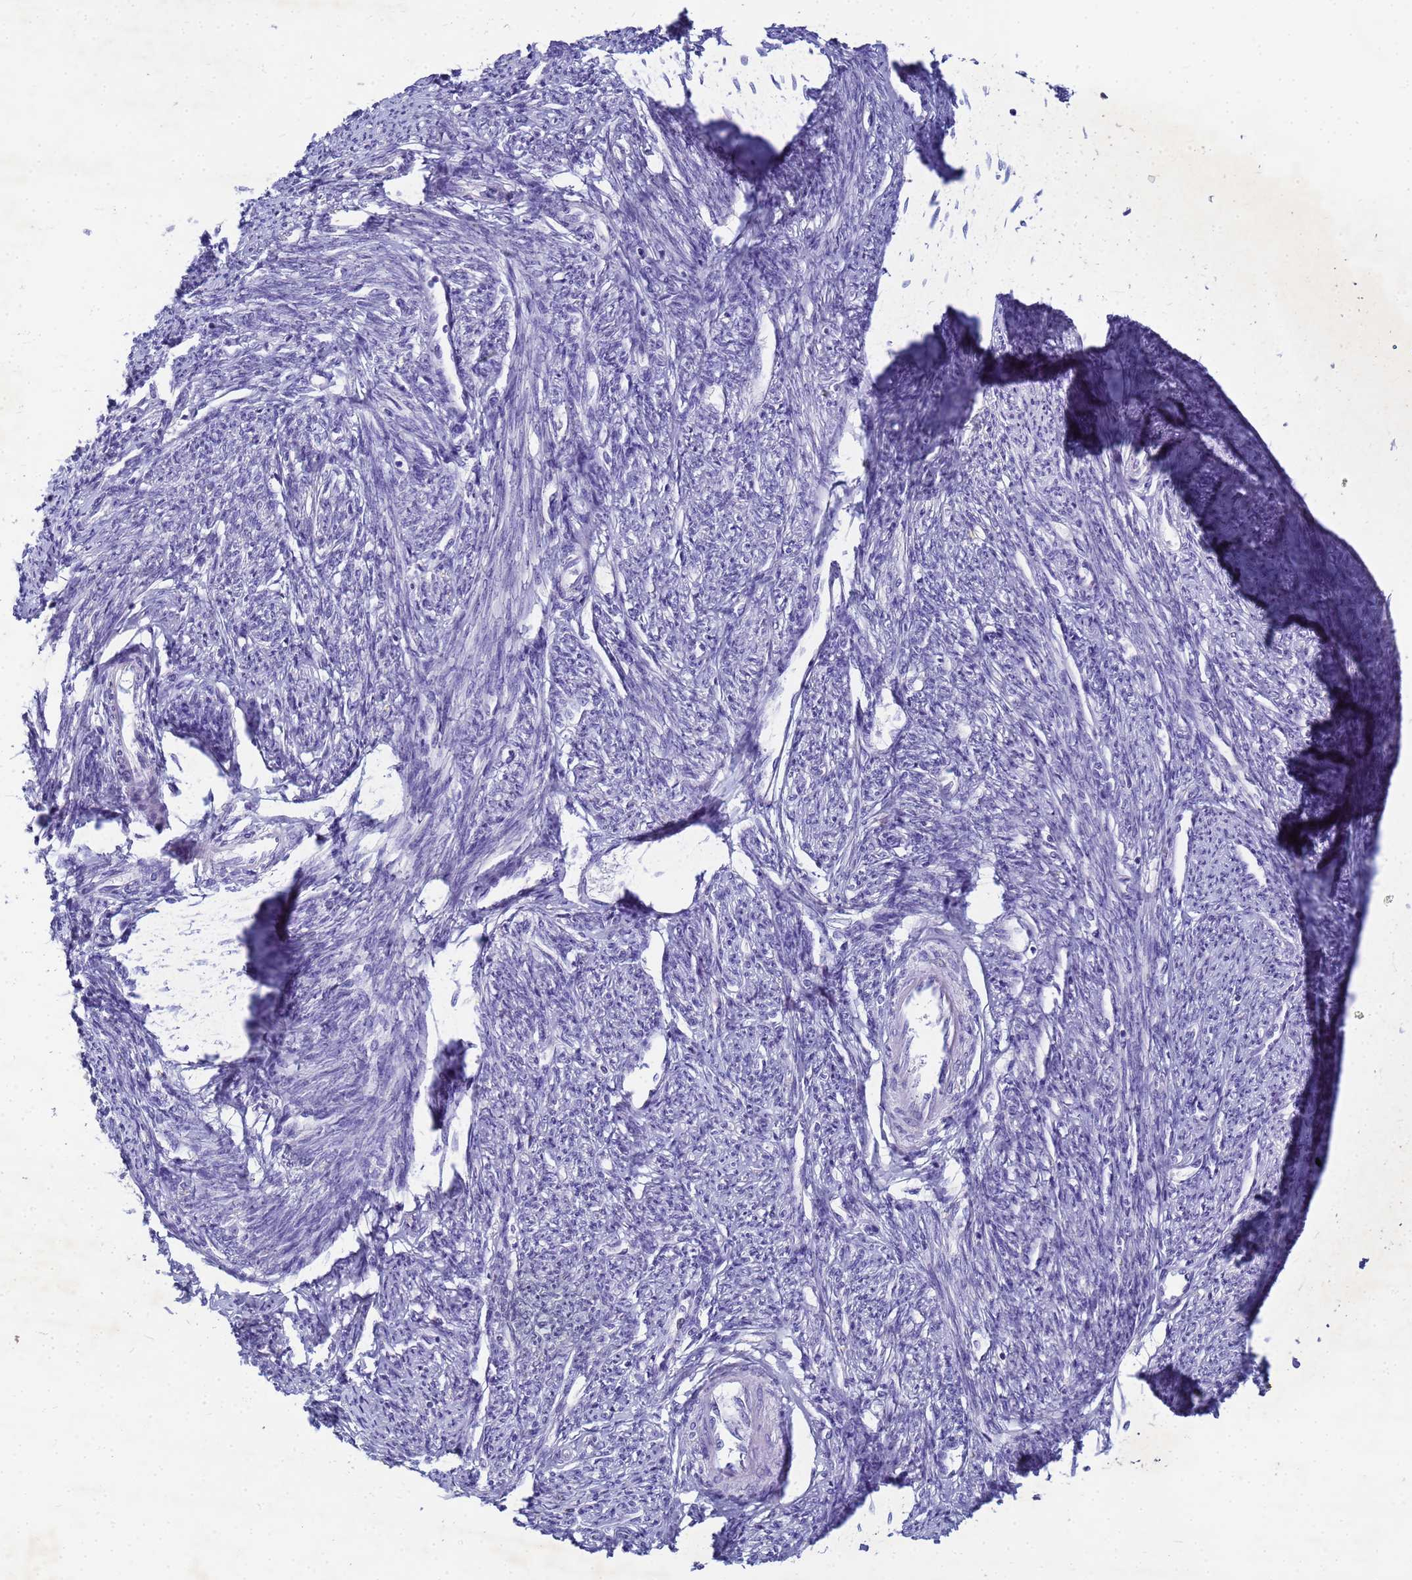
{"staining": {"intensity": "negative", "quantity": "none", "location": "none"}, "tissue": "smooth muscle", "cell_type": "Smooth muscle cells", "image_type": "normal", "snomed": [{"axis": "morphology", "description": "Normal tissue, NOS"}, {"axis": "topography", "description": "Smooth muscle"}, {"axis": "topography", "description": "Uterus"}], "caption": "This is an IHC micrograph of unremarkable human smooth muscle. There is no positivity in smooth muscle cells.", "gene": "B3GNT8", "patient": {"sex": "female", "age": 59}}